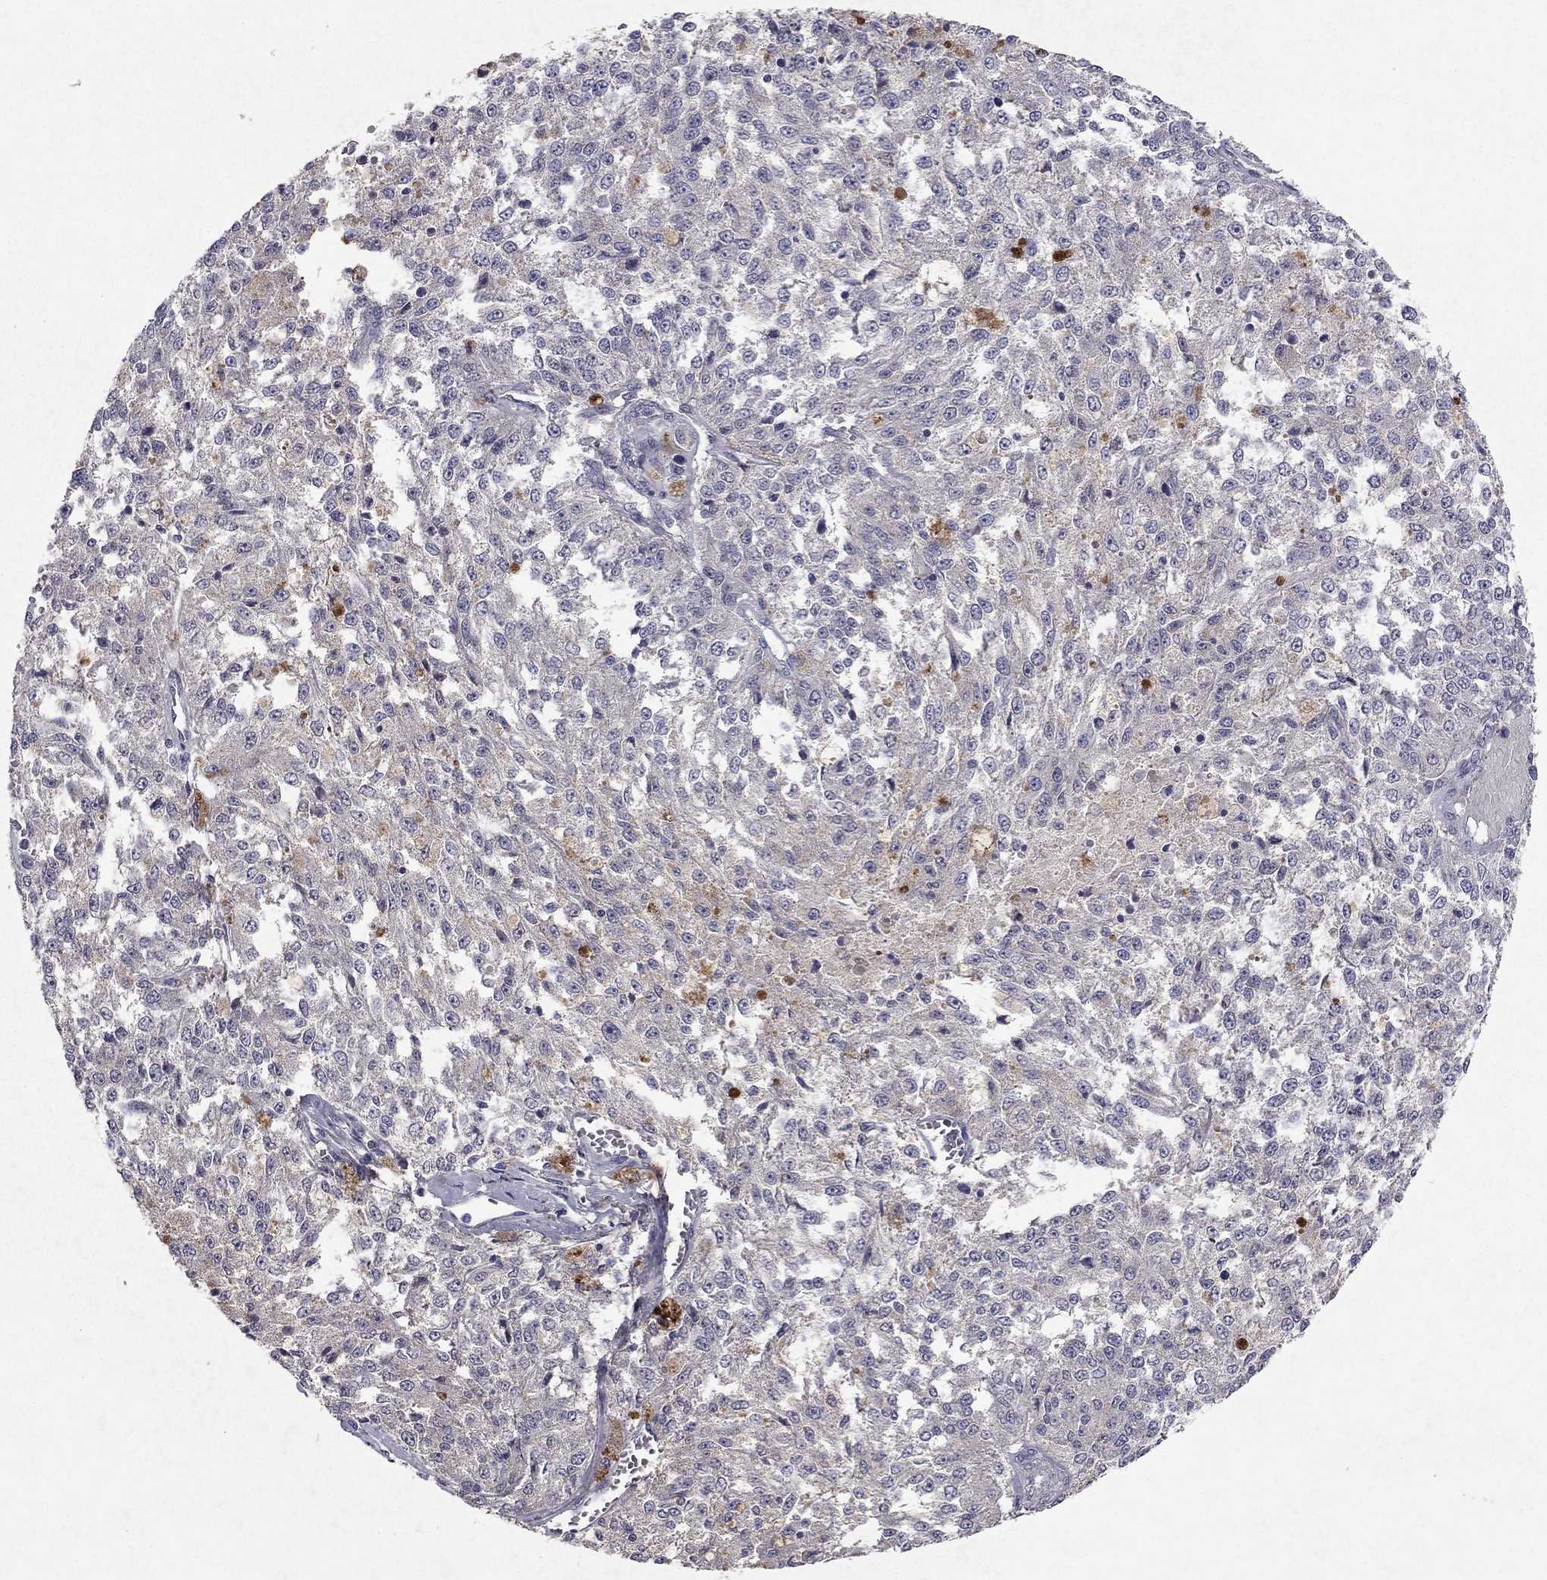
{"staining": {"intensity": "negative", "quantity": "none", "location": "none"}, "tissue": "melanoma", "cell_type": "Tumor cells", "image_type": "cancer", "snomed": [{"axis": "morphology", "description": "Malignant melanoma, Metastatic site"}, {"axis": "topography", "description": "Lymph node"}], "caption": "IHC of human melanoma displays no expression in tumor cells.", "gene": "ESR2", "patient": {"sex": "female", "age": 64}}